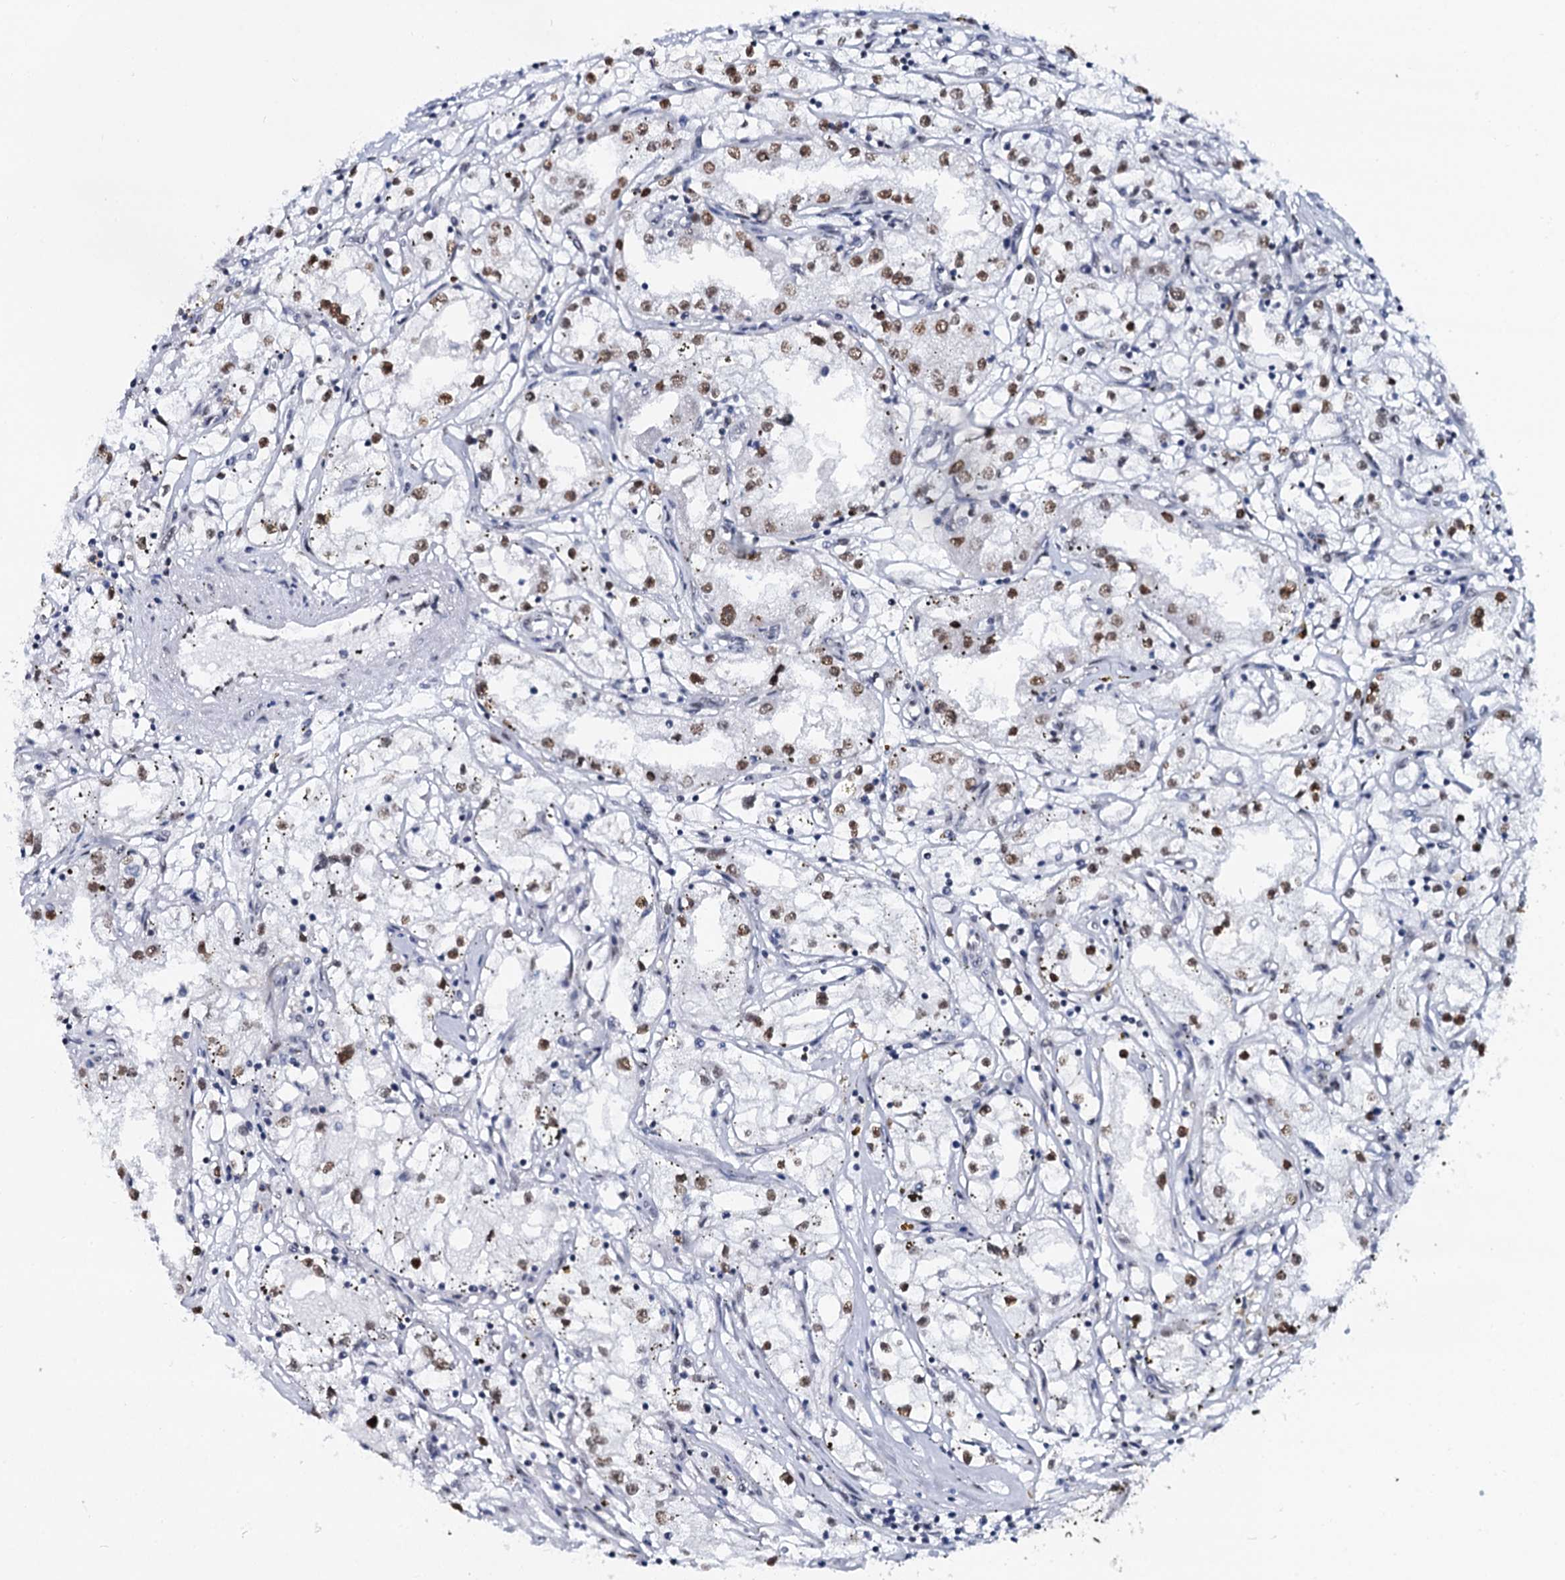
{"staining": {"intensity": "moderate", "quantity": ">75%", "location": "nuclear"}, "tissue": "renal cancer", "cell_type": "Tumor cells", "image_type": "cancer", "snomed": [{"axis": "morphology", "description": "Adenocarcinoma, NOS"}, {"axis": "topography", "description": "Kidney"}], "caption": "DAB immunohistochemical staining of adenocarcinoma (renal) shows moderate nuclear protein expression in approximately >75% of tumor cells.", "gene": "CMAS", "patient": {"sex": "male", "age": 56}}